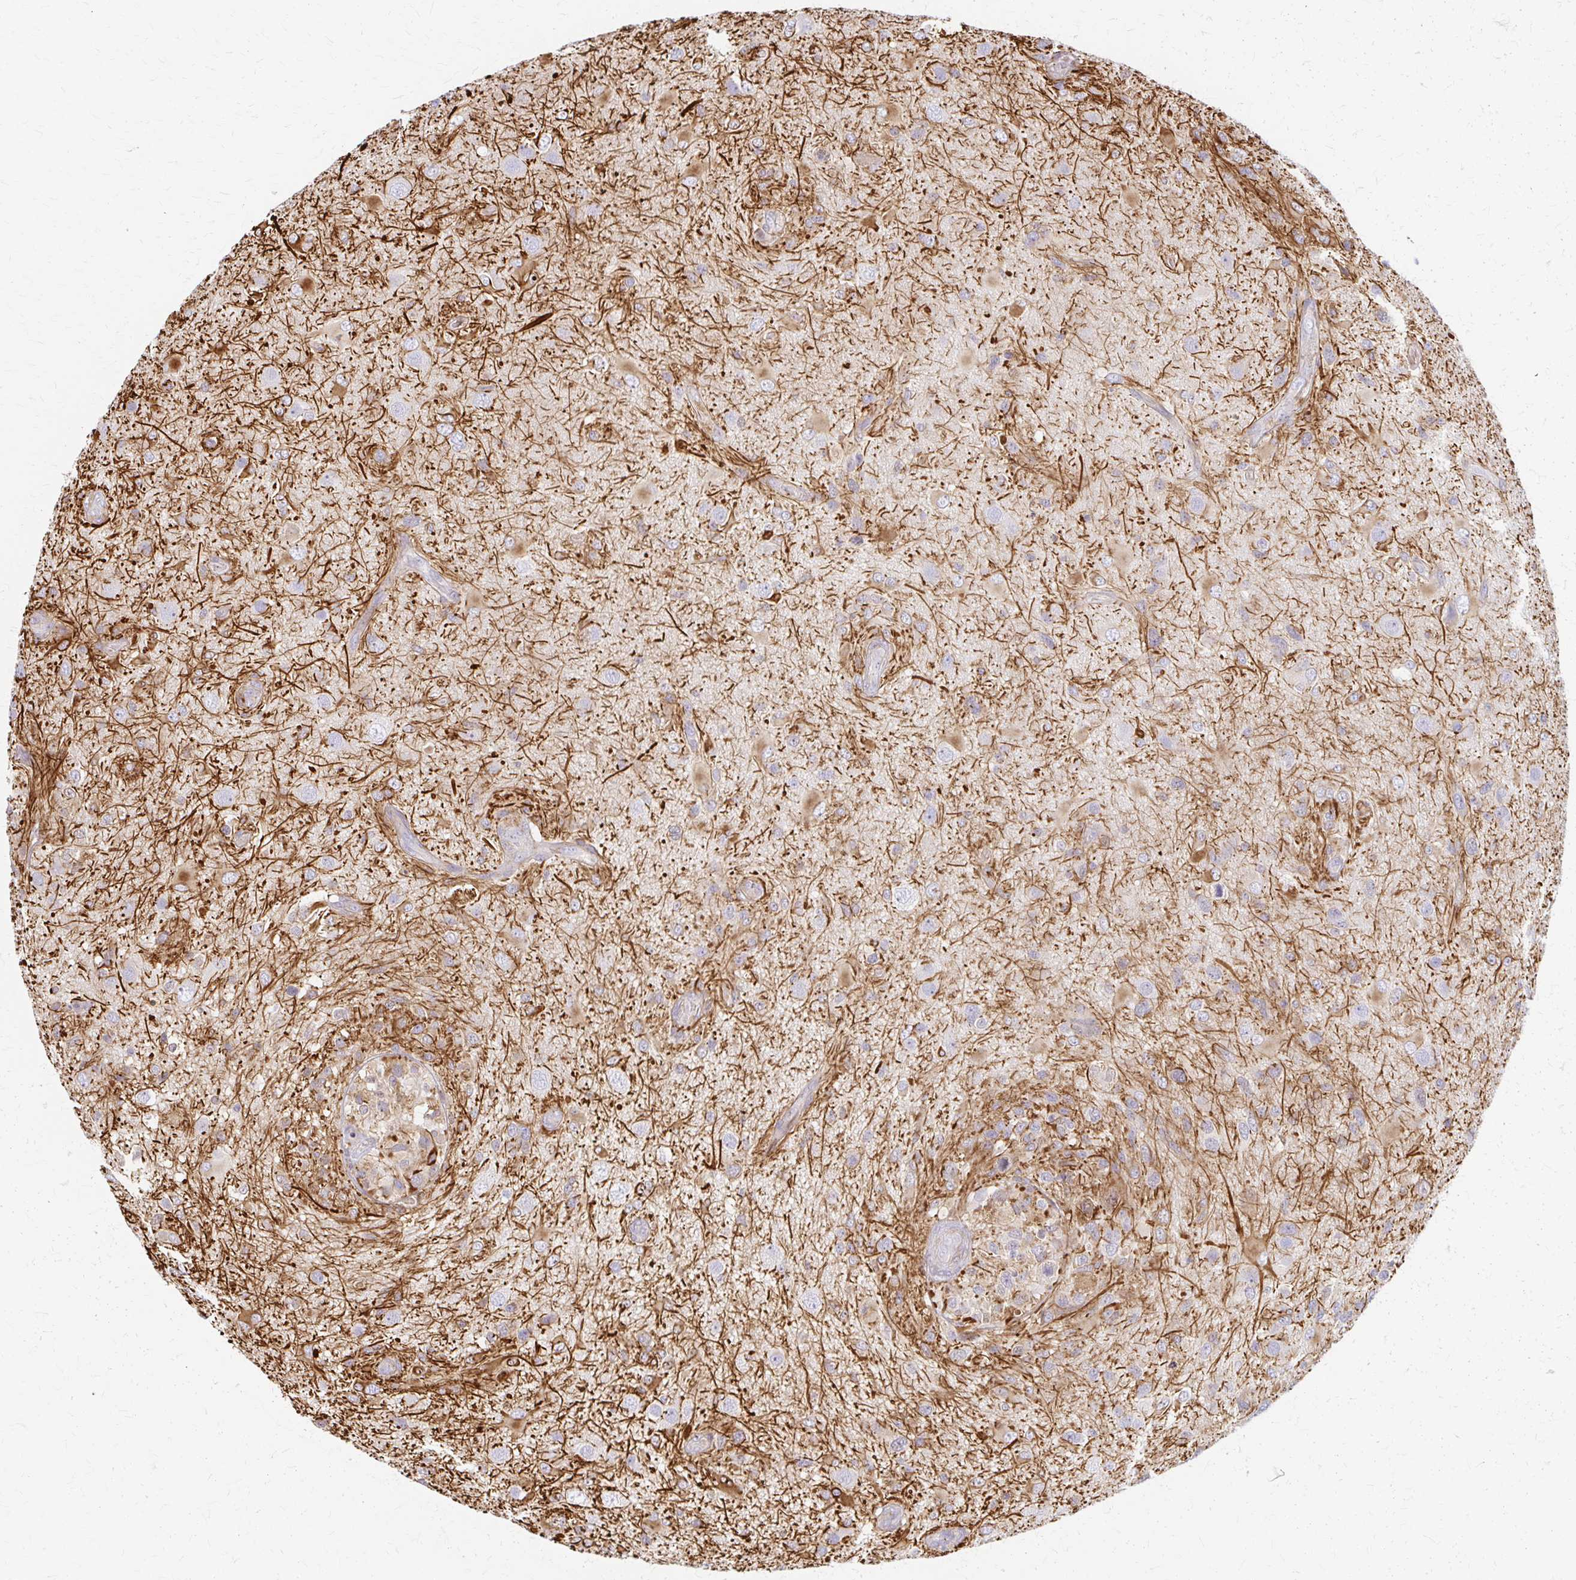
{"staining": {"intensity": "moderate", "quantity": "25%-75%", "location": "cytoplasmic/membranous"}, "tissue": "glioma", "cell_type": "Tumor cells", "image_type": "cancer", "snomed": [{"axis": "morphology", "description": "Glioma, malignant, High grade"}, {"axis": "topography", "description": "Brain"}], "caption": "Malignant glioma (high-grade) stained for a protein (brown) exhibits moderate cytoplasmic/membranous positive expression in about 25%-75% of tumor cells.", "gene": "ARHGAP35", "patient": {"sex": "male", "age": 53}}